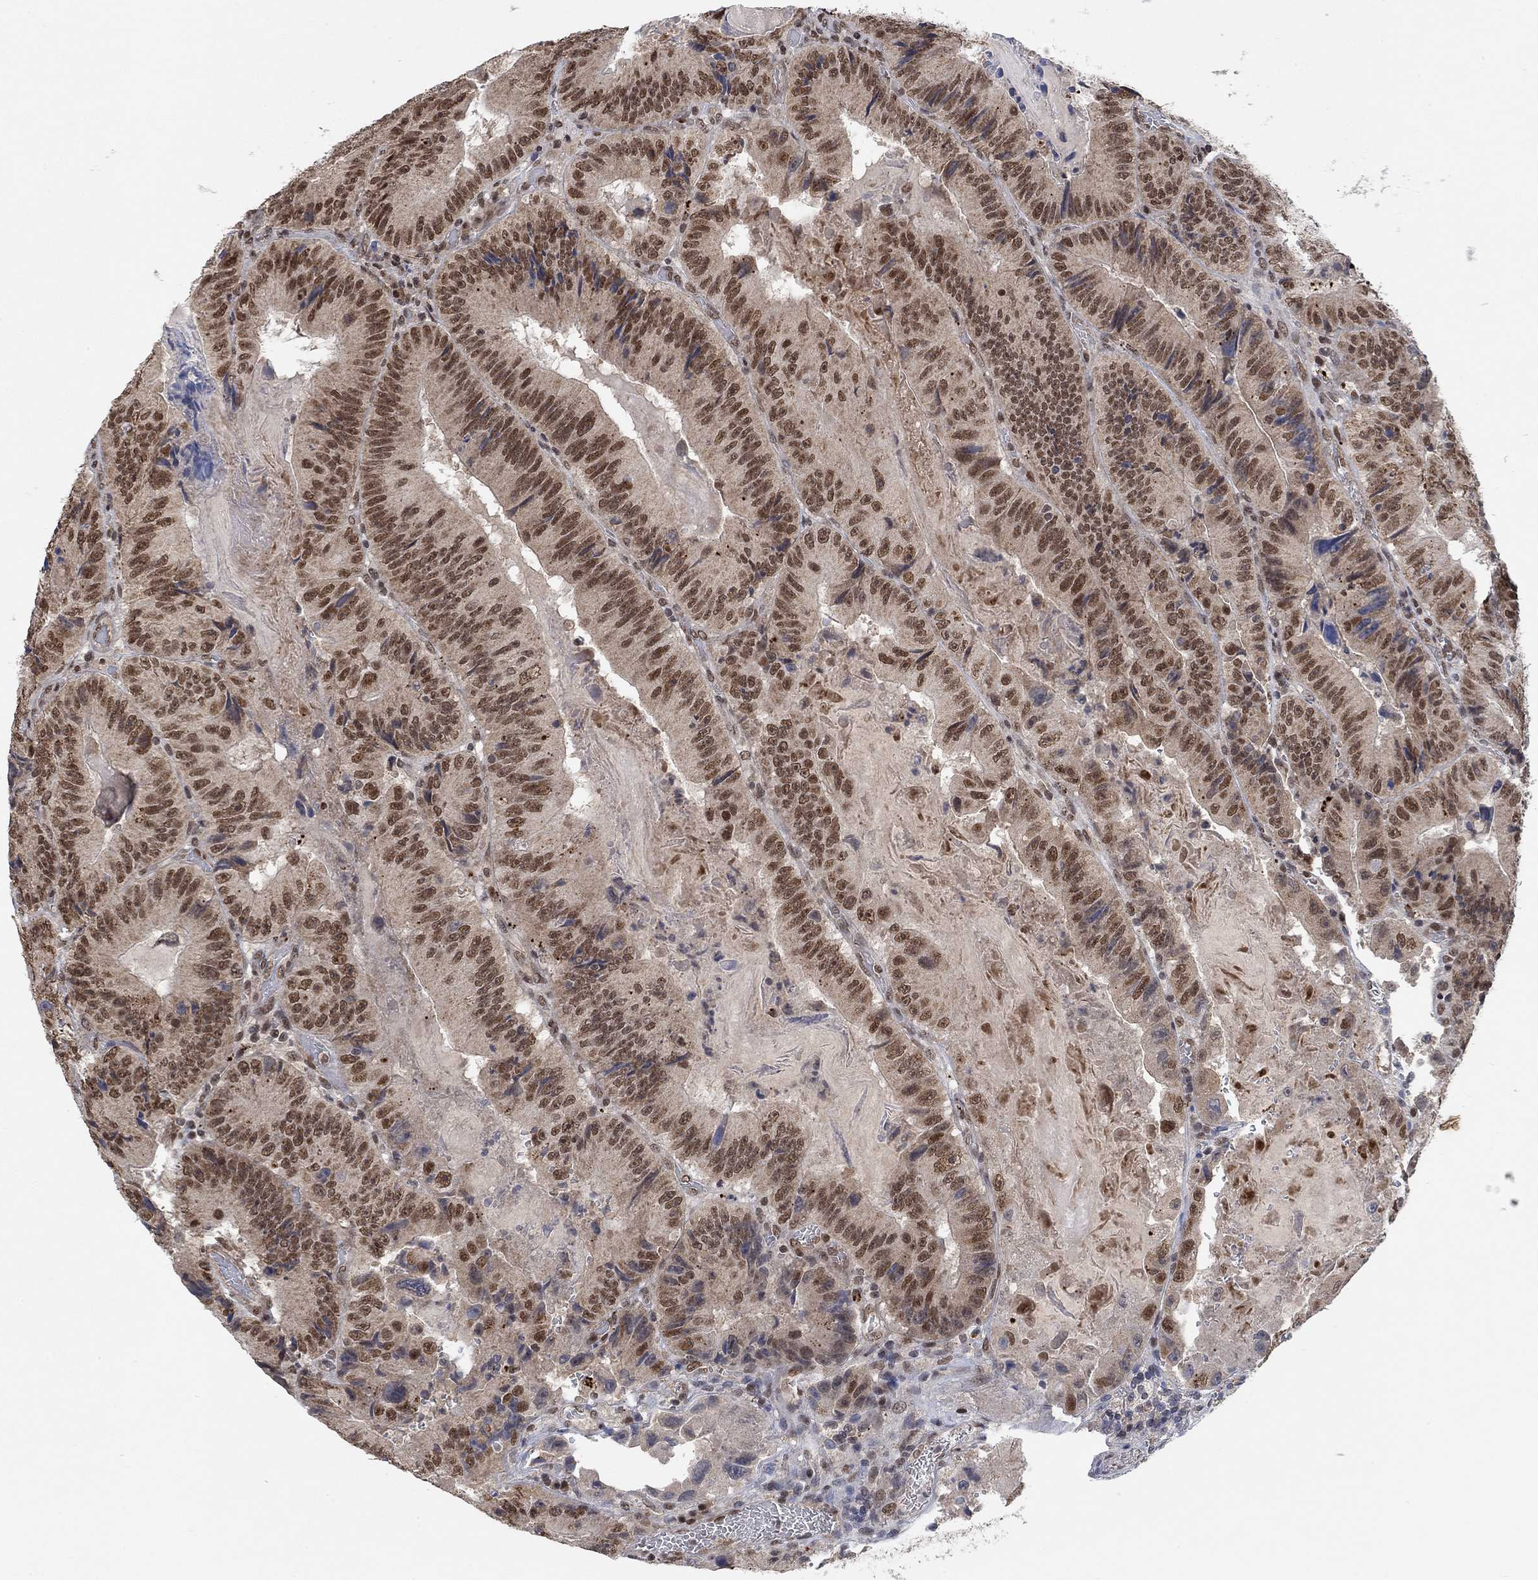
{"staining": {"intensity": "moderate", "quantity": ">75%", "location": "nuclear"}, "tissue": "colorectal cancer", "cell_type": "Tumor cells", "image_type": "cancer", "snomed": [{"axis": "morphology", "description": "Adenocarcinoma, NOS"}, {"axis": "topography", "description": "Colon"}], "caption": "Colorectal cancer (adenocarcinoma) stained for a protein displays moderate nuclear positivity in tumor cells.", "gene": "THAP8", "patient": {"sex": "female", "age": 86}}